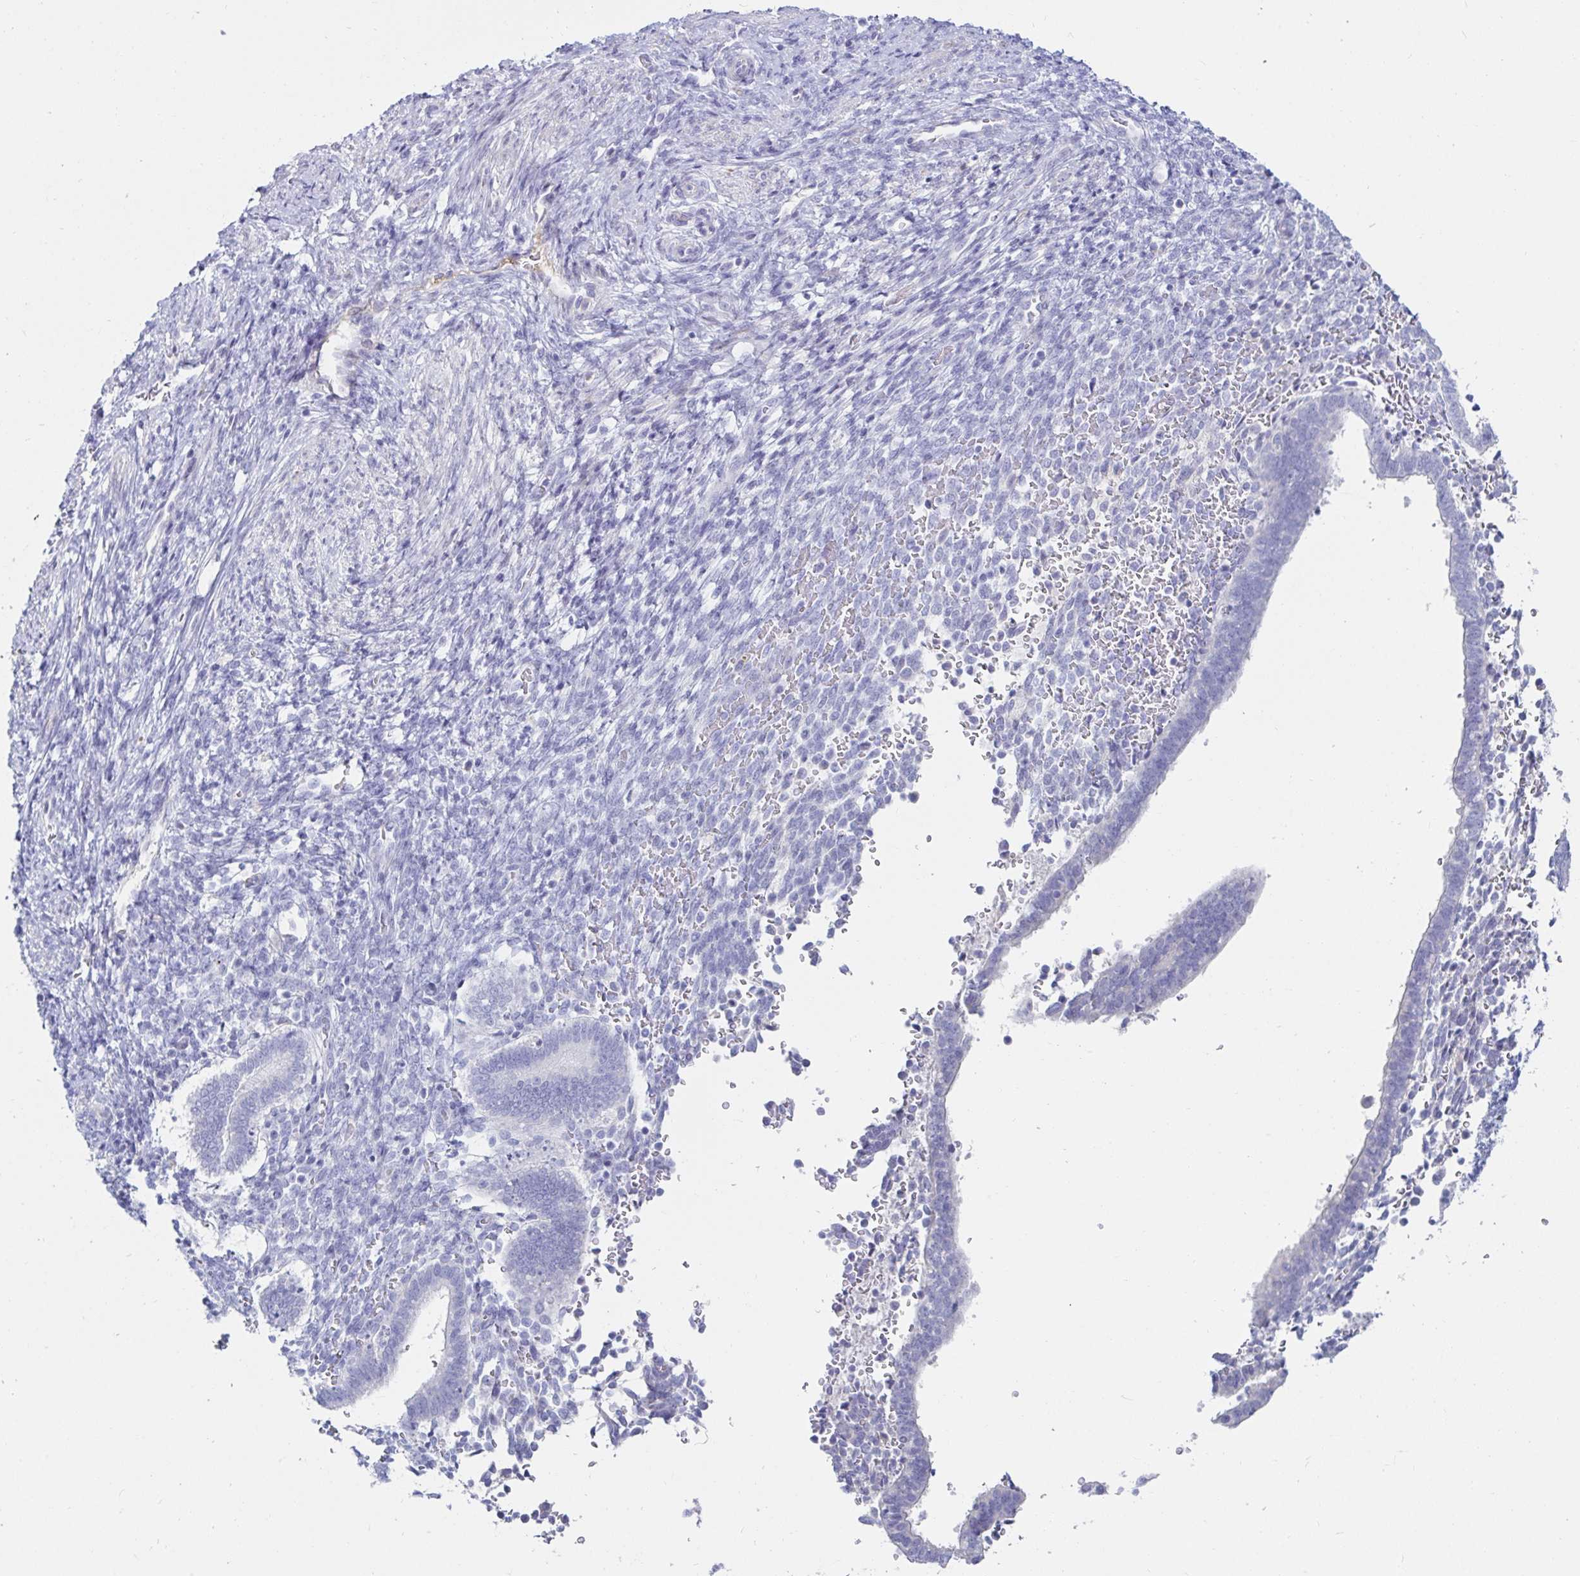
{"staining": {"intensity": "negative", "quantity": "none", "location": "none"}, "tissue": "endometrium", "cell_type": "Cells in endometrial stroma", "image_type": "normal", "snomed": [{"axis": "morphology", "description": "Normal tissue, NOS"}, {"axis": "topography", "description": "Endometrium"}], "caption": "This histopathology image is of benign endometrium stained with IHC to label a protein in brown with the nuclei are counter-stained blue. There is no staining in cells in endometrial stroma.", "gene": "C4orf17", "patient": {"sex": "female", "age": 34}}